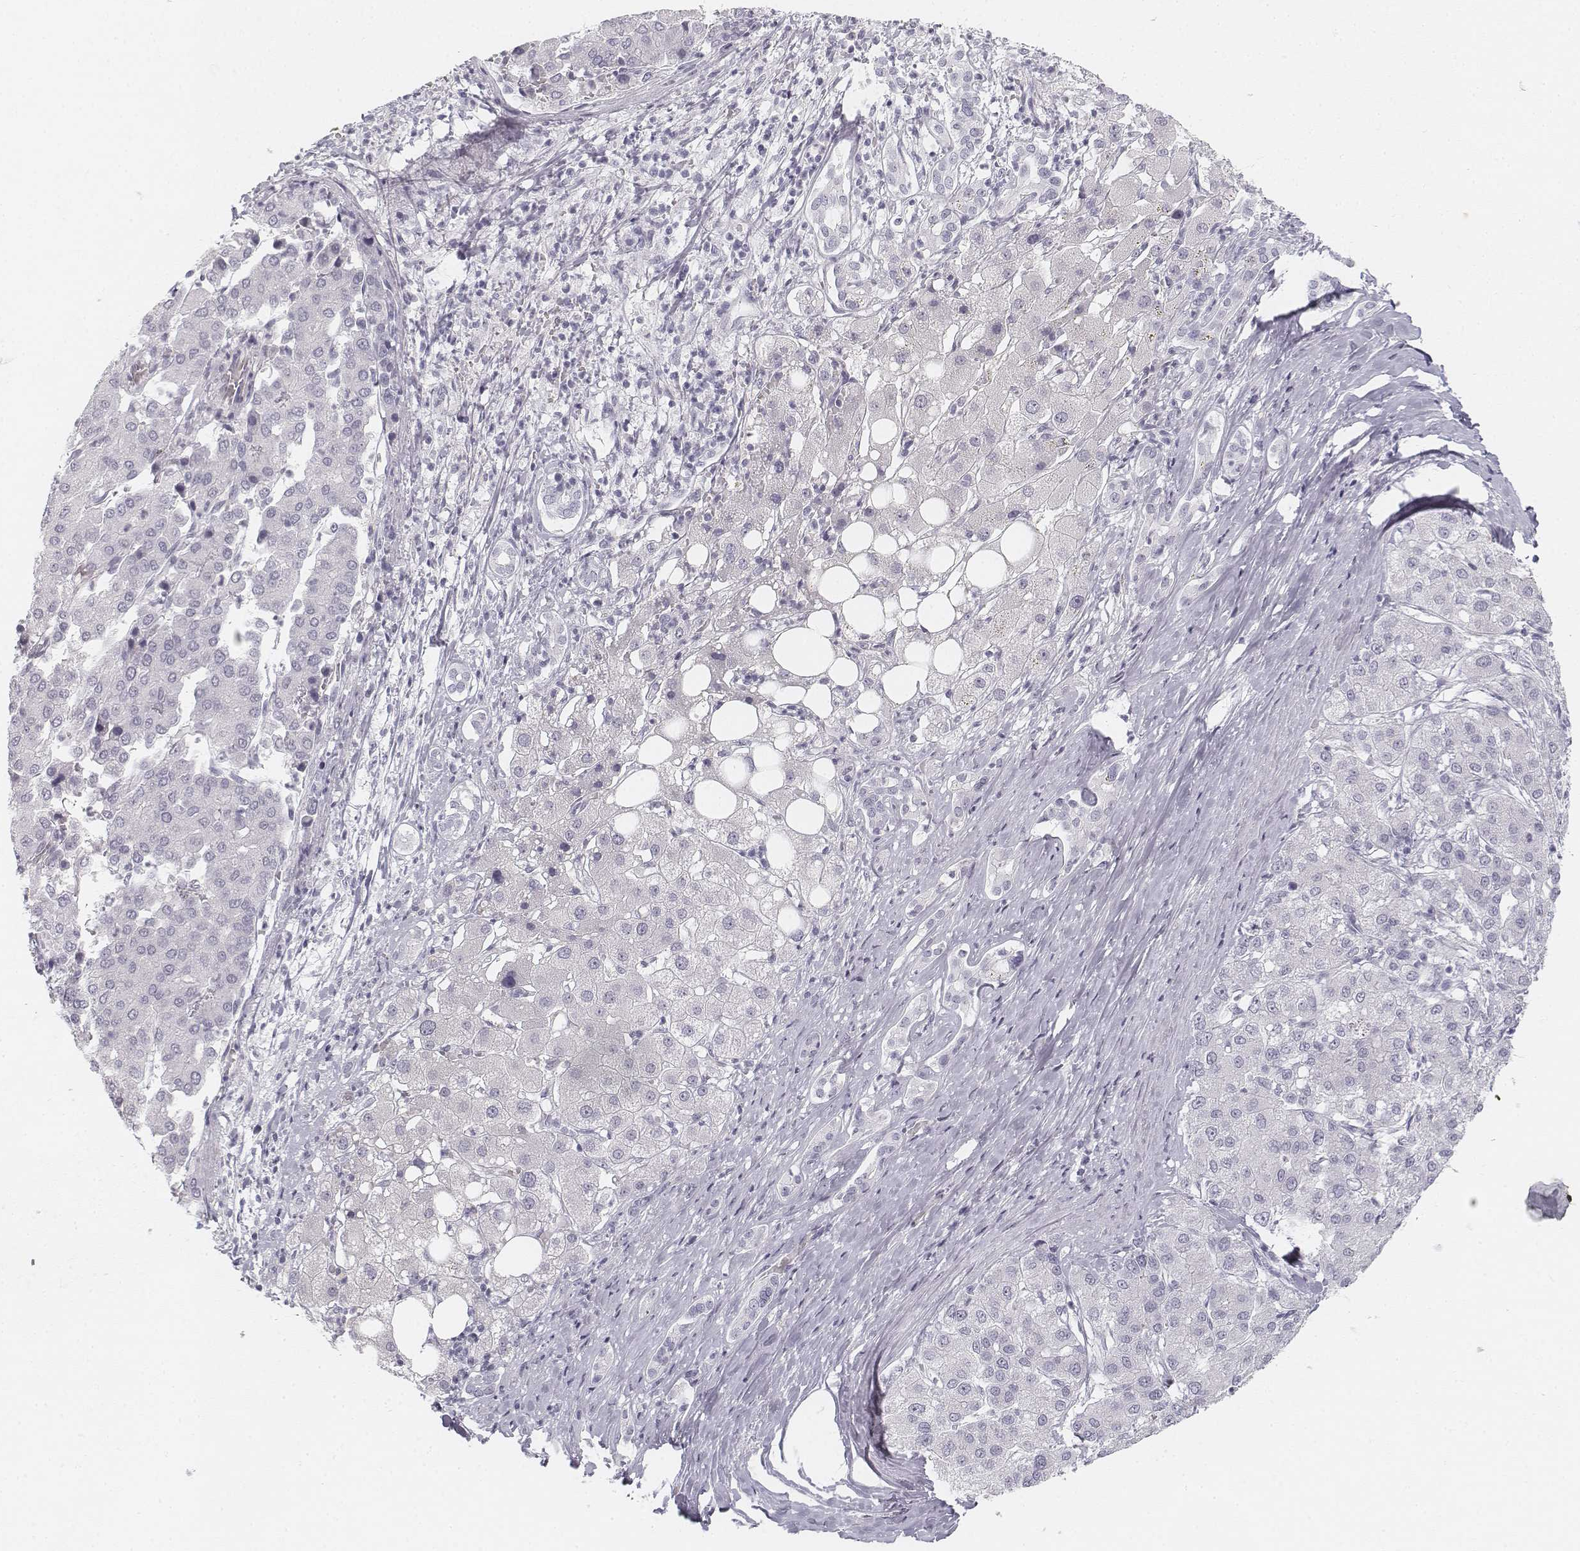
{"staining": {"intensity": "negative", "quantity": "none", "location": "none"}, "tissue": "liver cancer", "cell_type": "Tumor cells", "image_type": "cancer", "snomed": [{"axis": "morphology", "description": "Carcinoma, Hepatocellular, NOS"}, {"axis": "topography", "description": "Liver"}], "caption": "Tumor cells show no significant staining in liver cancer.", "gene": "KRT25", "patient": {"sex": "male", "age": 65}}